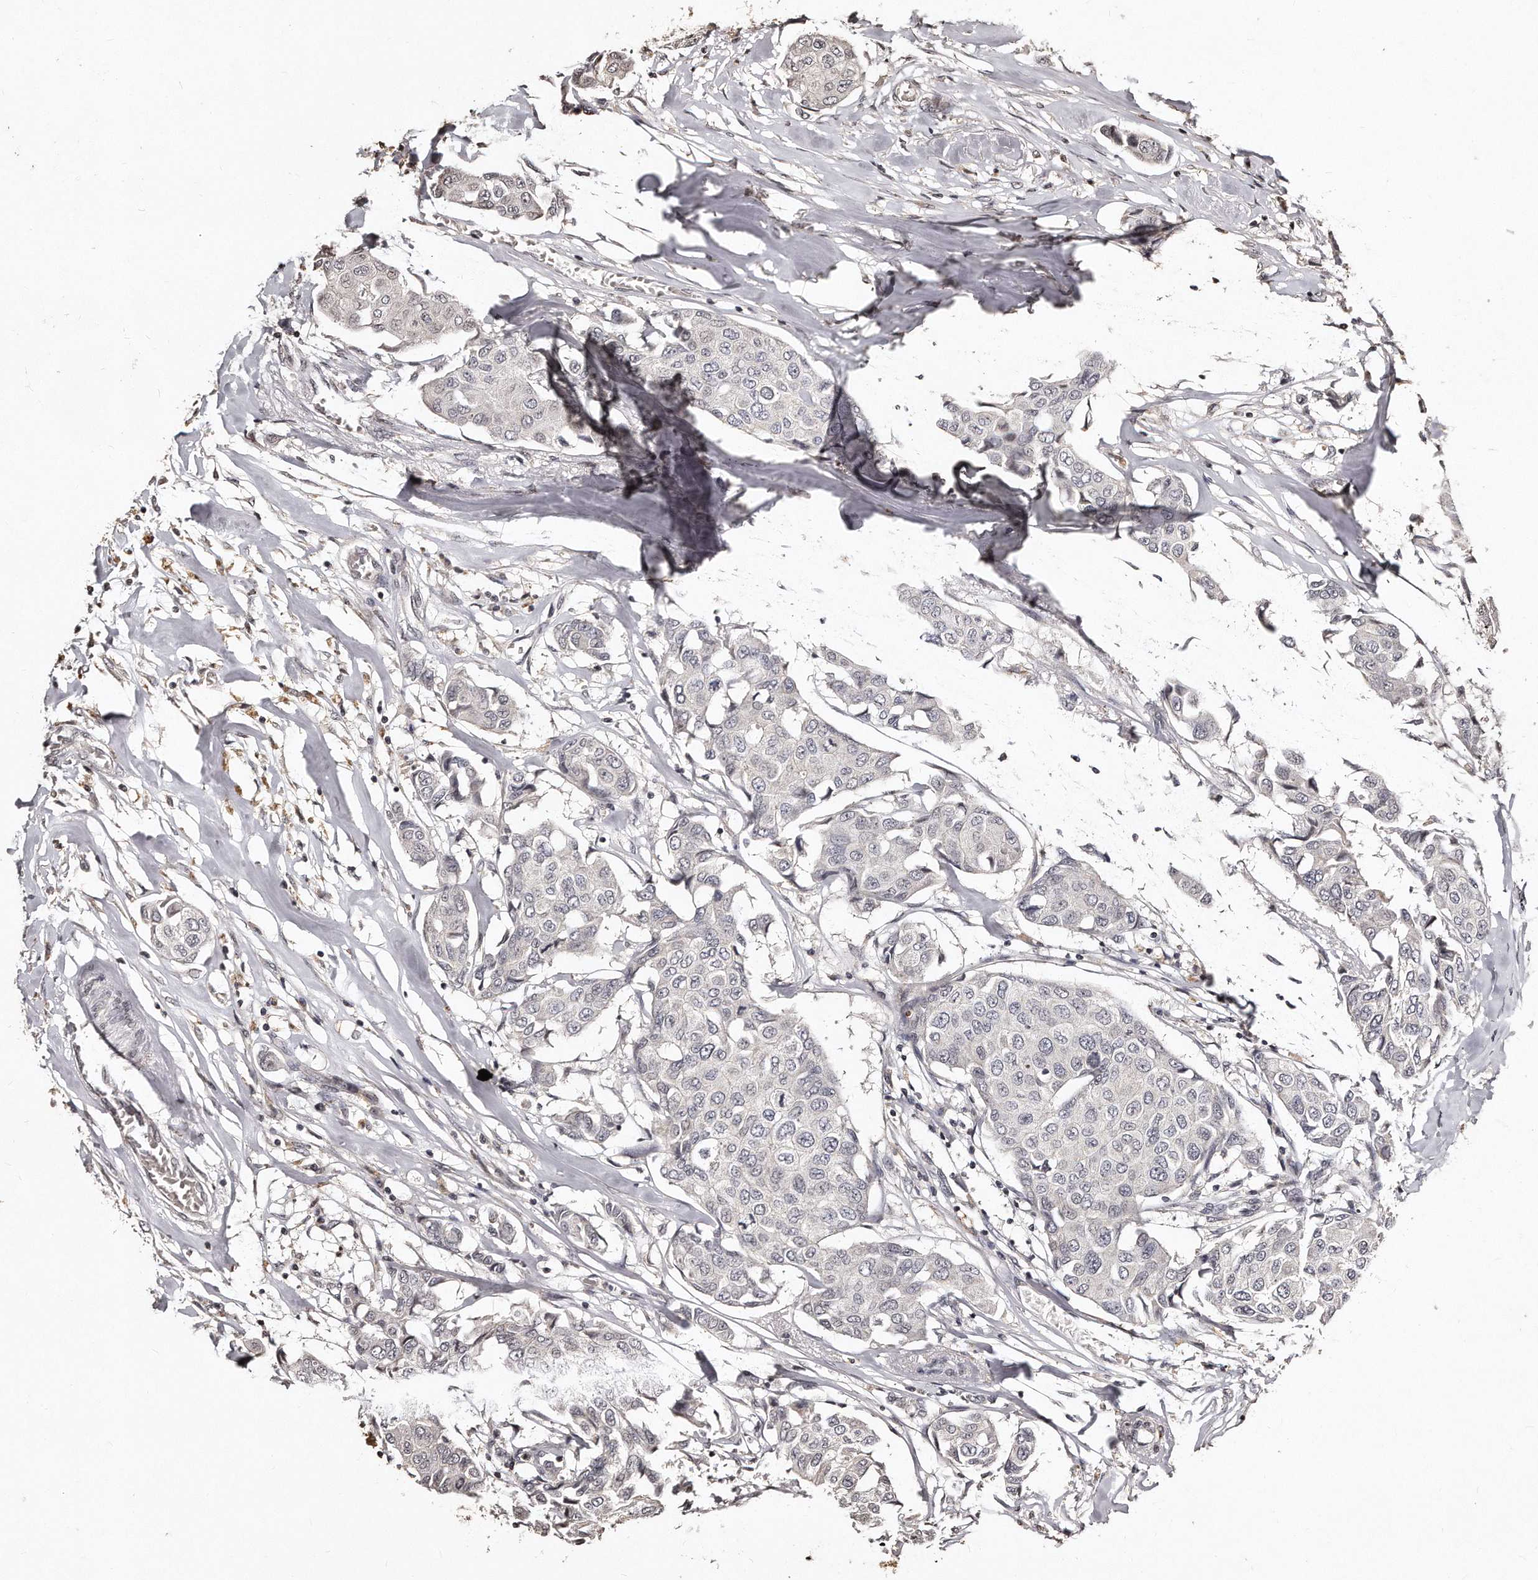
{"staining": {"intensity": "negative", "quantity": "none", "location": "none"}, "tissue": "breast cancer", "cell_type": "Tumor cells", "image_type": "cancer", "snomed": [{"axis": "morphology", "description": "Duct carcinoma"}, {"axis": "topography", "description": "Breast"}], "caption": "High power microscopy micrograph of an immunohistochemistry photomicrograph of intraductal carcinoma (breast), revealing no significant expression in tumor cells.", "gene": "TSHR", "patient": {"sex": "female", "age": 80}}